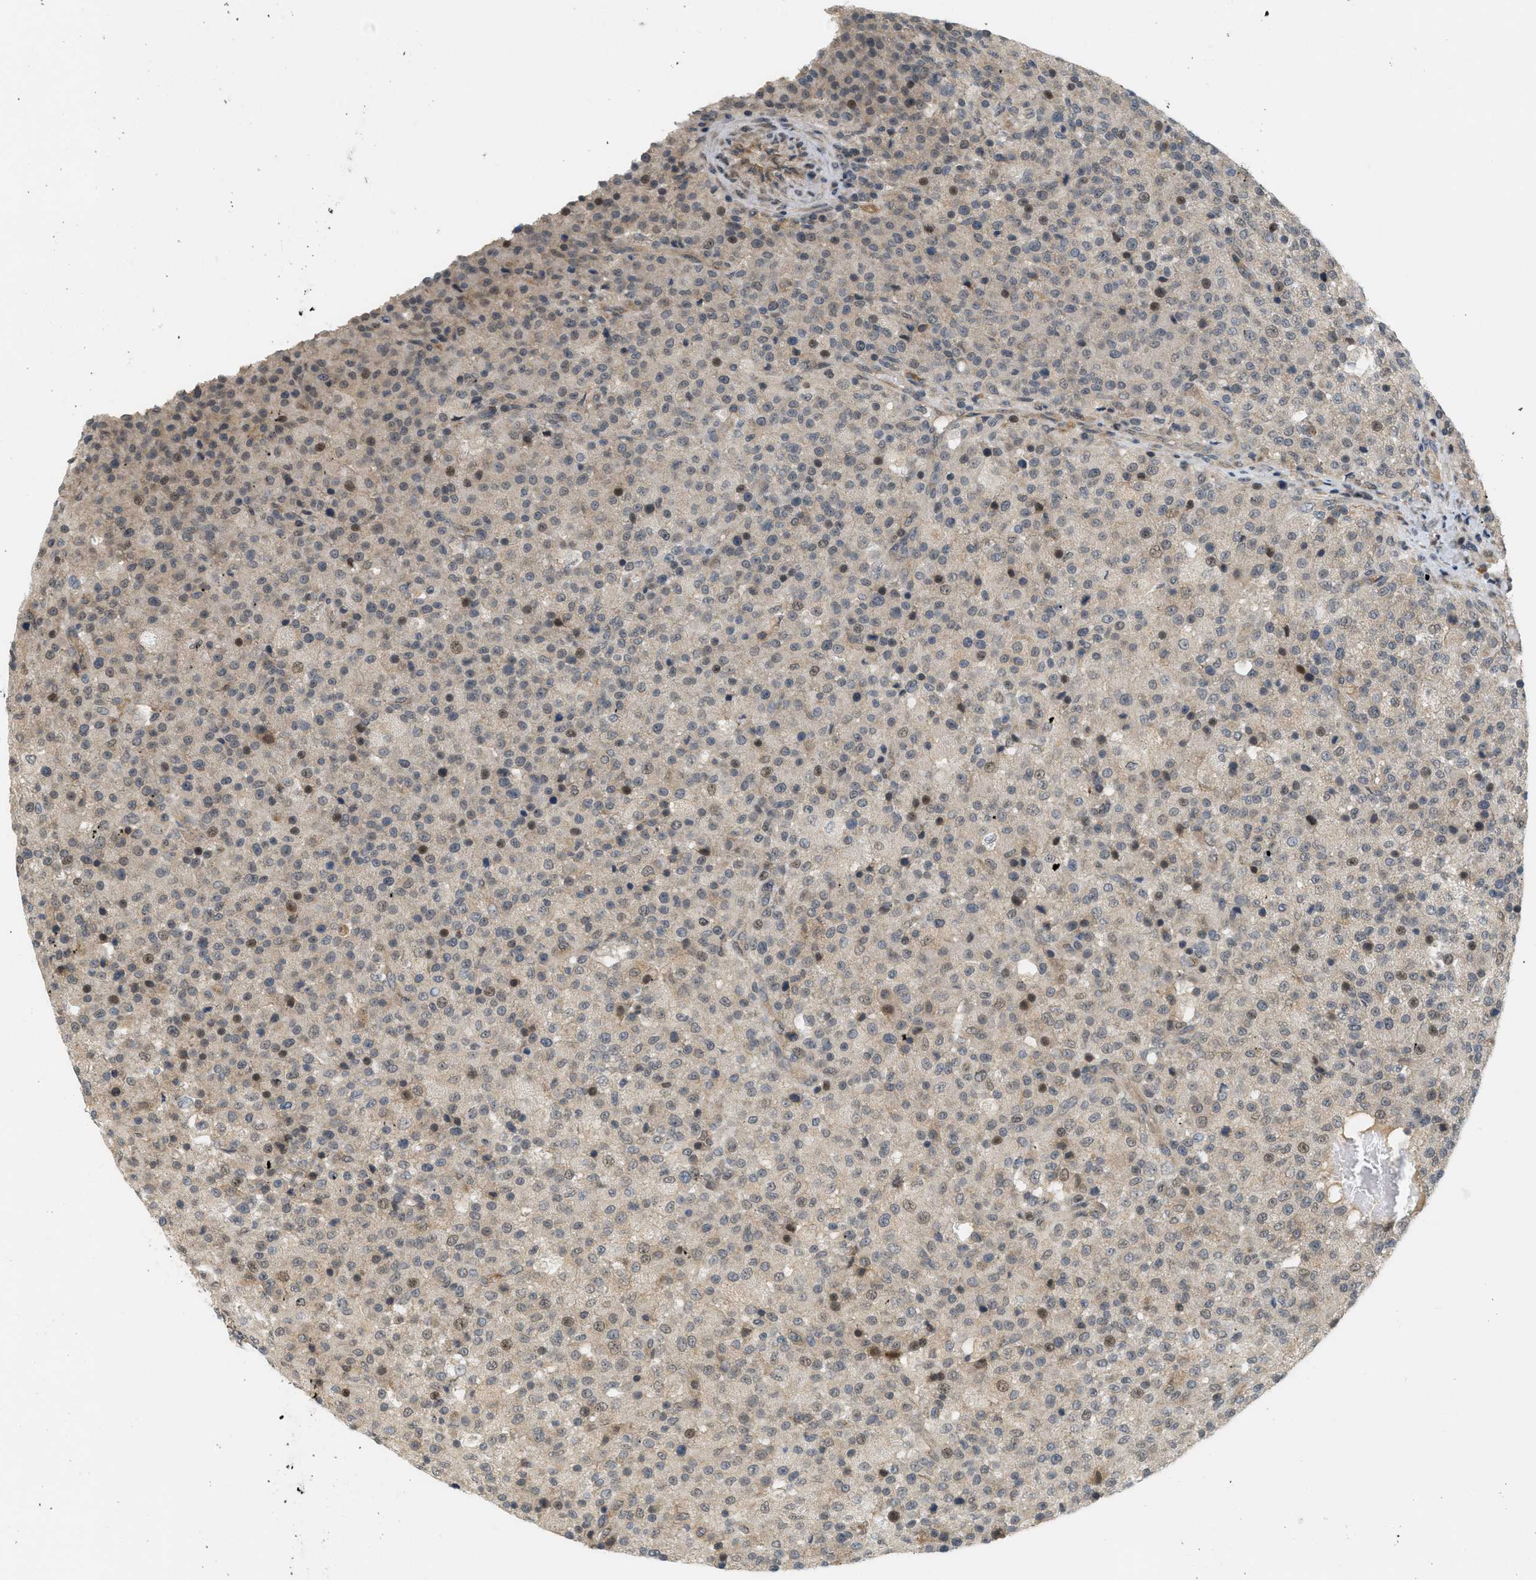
{"staining": {"intensity": "weak", "quantity": "<25%", "location": "nuclear"}, "tissue": "testis cancer", "cell_type": "Tumor cells", "image_type": "cancer", "snomed": [{"axis": "morphology", "description": "Seminoma, NOS"}, {"axis": "topography", "description": "Testis"}], "caption": "Human seminoma (testis) stained for a protein using immunohistochemistry exhibits no positivity in tumor cells.", "gene": "PRKD1", "patient": {"sex": "male", "age": 59}}